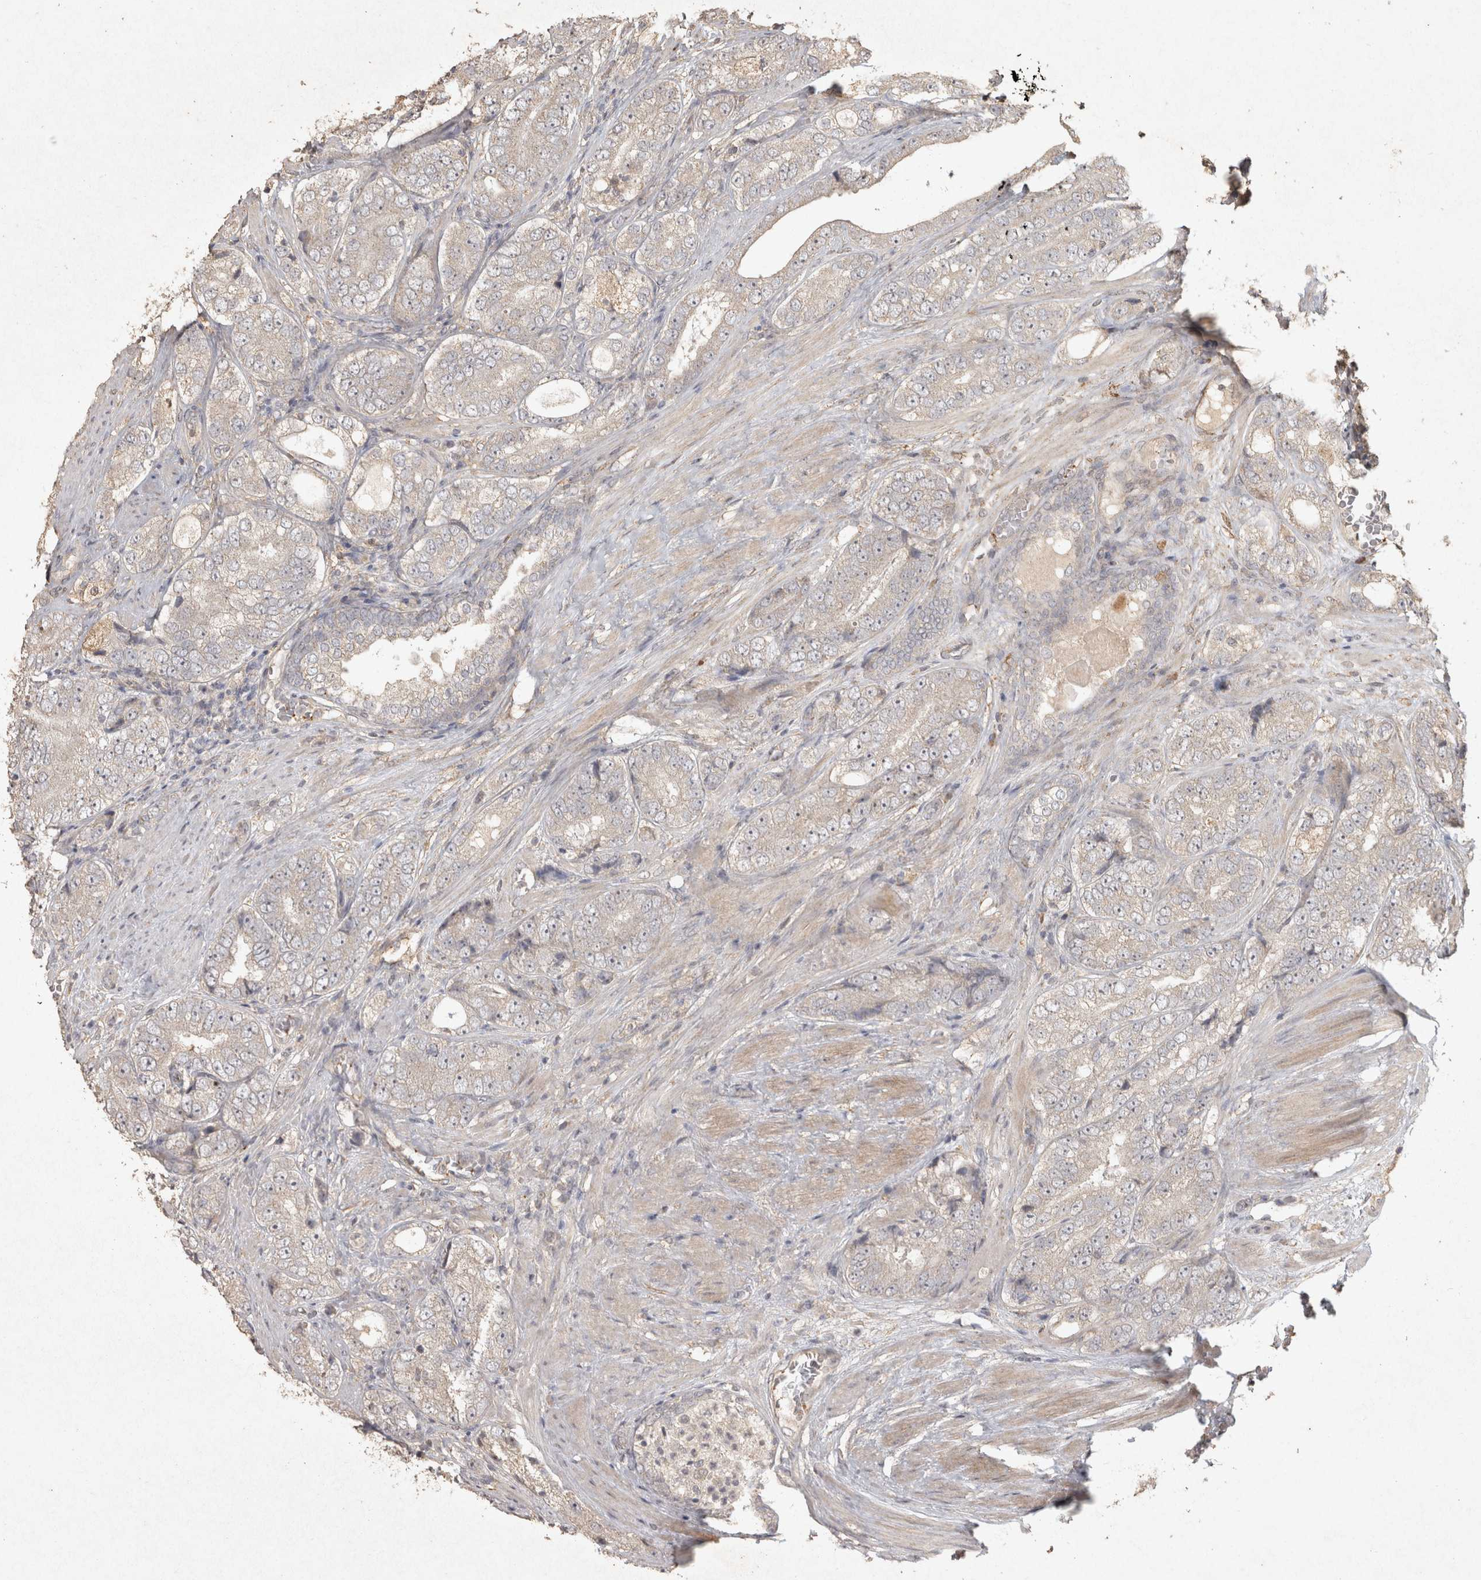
{"staining": {"intensity": "weak", "quantity": "25%-75%", "location": "cytoplasmic/membranous"}, "tissue": "prostate cancer", "cell_type": "Tumor cells", "image_type": "cancer", "snomed": [{"axis": "morphology", "description": "Adenocarcinoma, High grade"}, {"axis": "topography", "description": "Prostate"}], "caption": "Prostate cancer stained with DAB immunohistochemistry (IHC) reveals low levels of weak cytoplasmic/membranous staining in about 25%-75% of tumor cells.", "gene": "OSTN", "patient": {"sex": "male", "age": 56}}